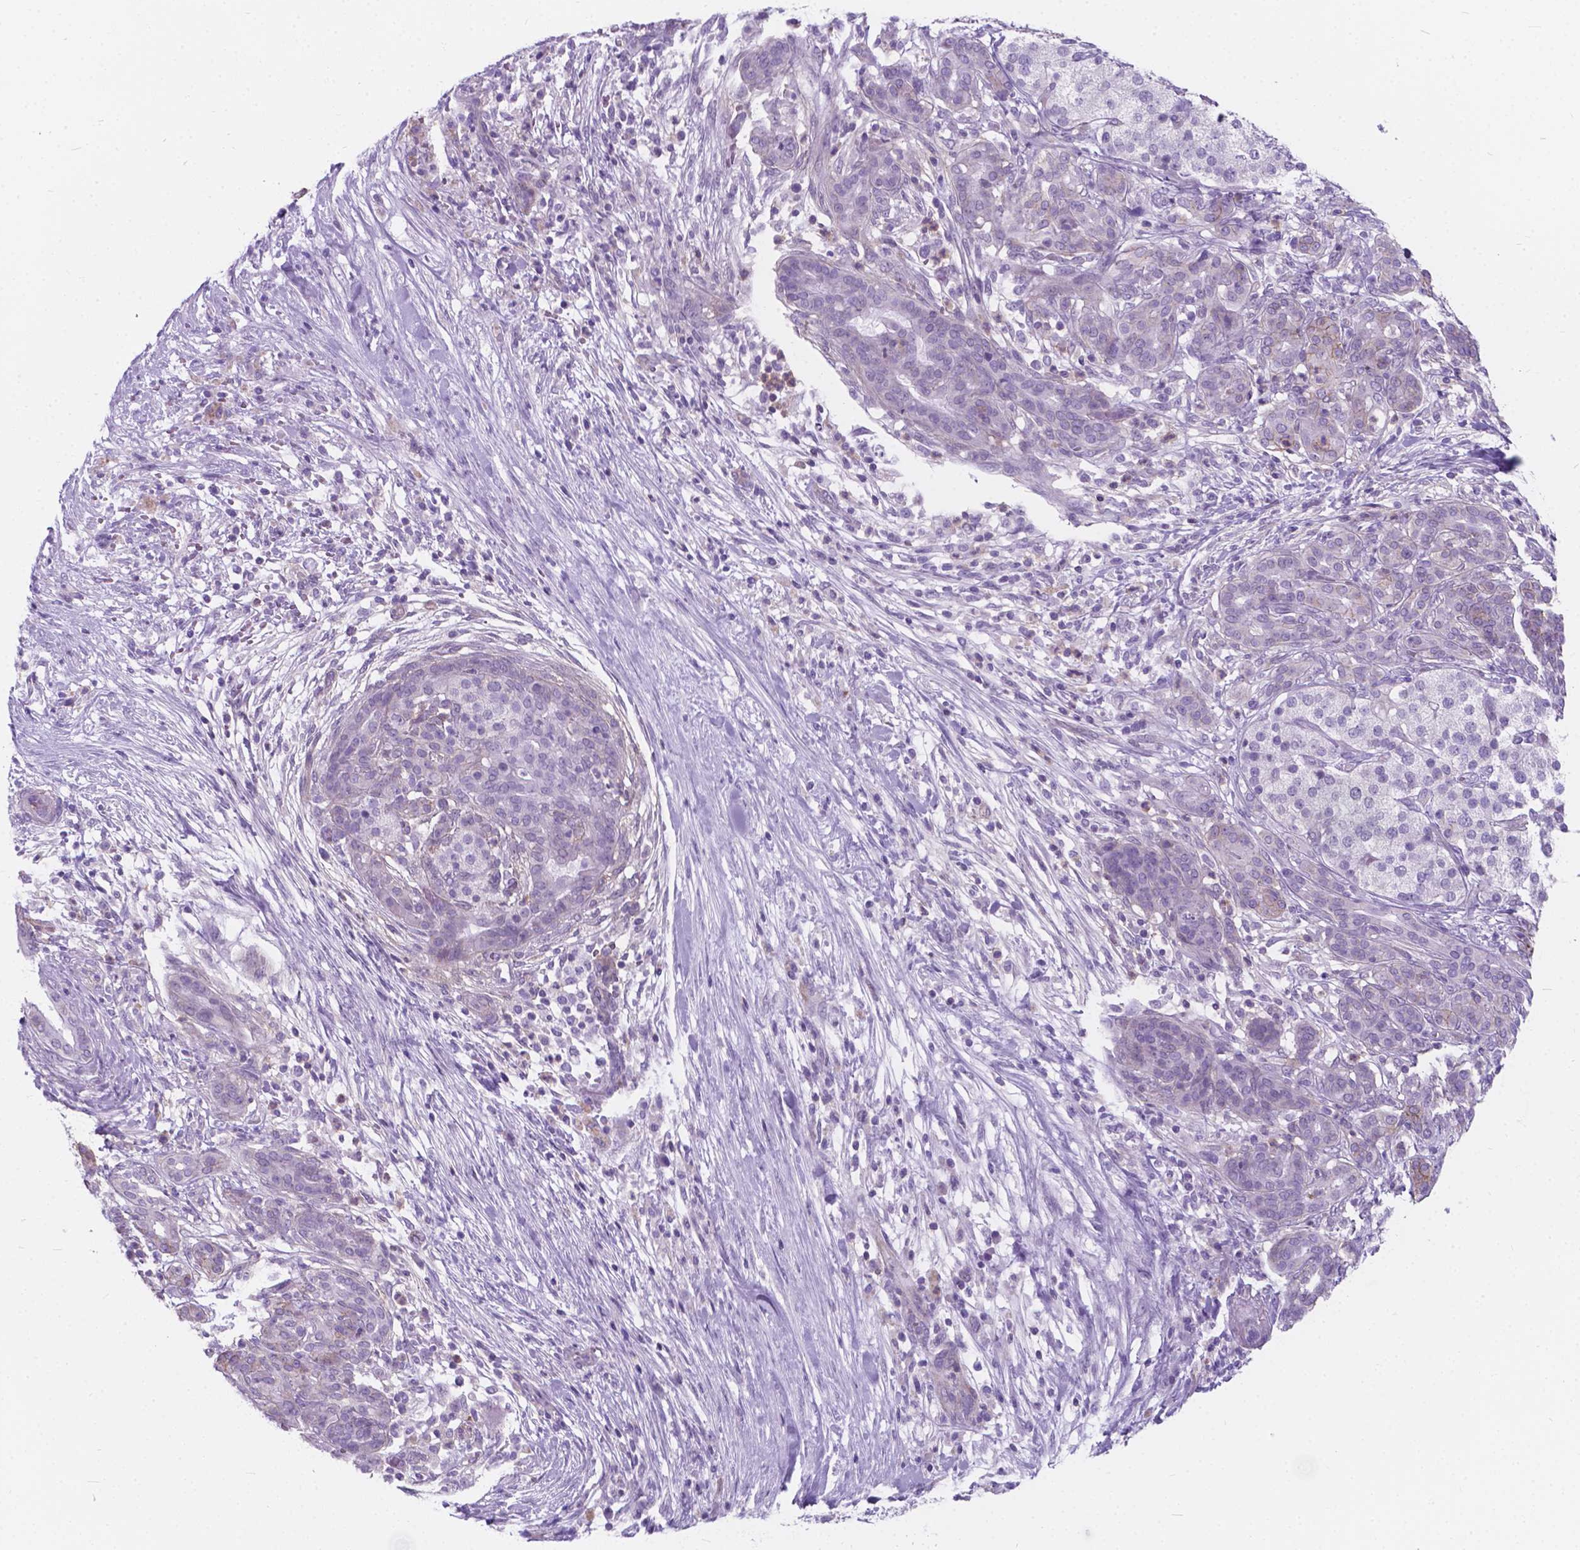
{"staining": {"intensity": "weak", "quantity": "<25%", "location": "cytoplasmic/membranous"}, "tissue": "pancreatic cancer", "cell_type": "Tumor cells", "image_type": "cancer", "snomed": [{"axis": "morphology", "description": "Adenocarcinoma, NOS"}, {"axis": "topography", "description": "Pancreas"}], "caption": "Immunohistochemistry (IHC) photomicrograph of human pancreatic adenocarcinoma stained for a protein (brown), which demonstrates no expression in tumor cells.", "gene": "KIAA0040", "patient": {"sex": "male", "age": 44}}